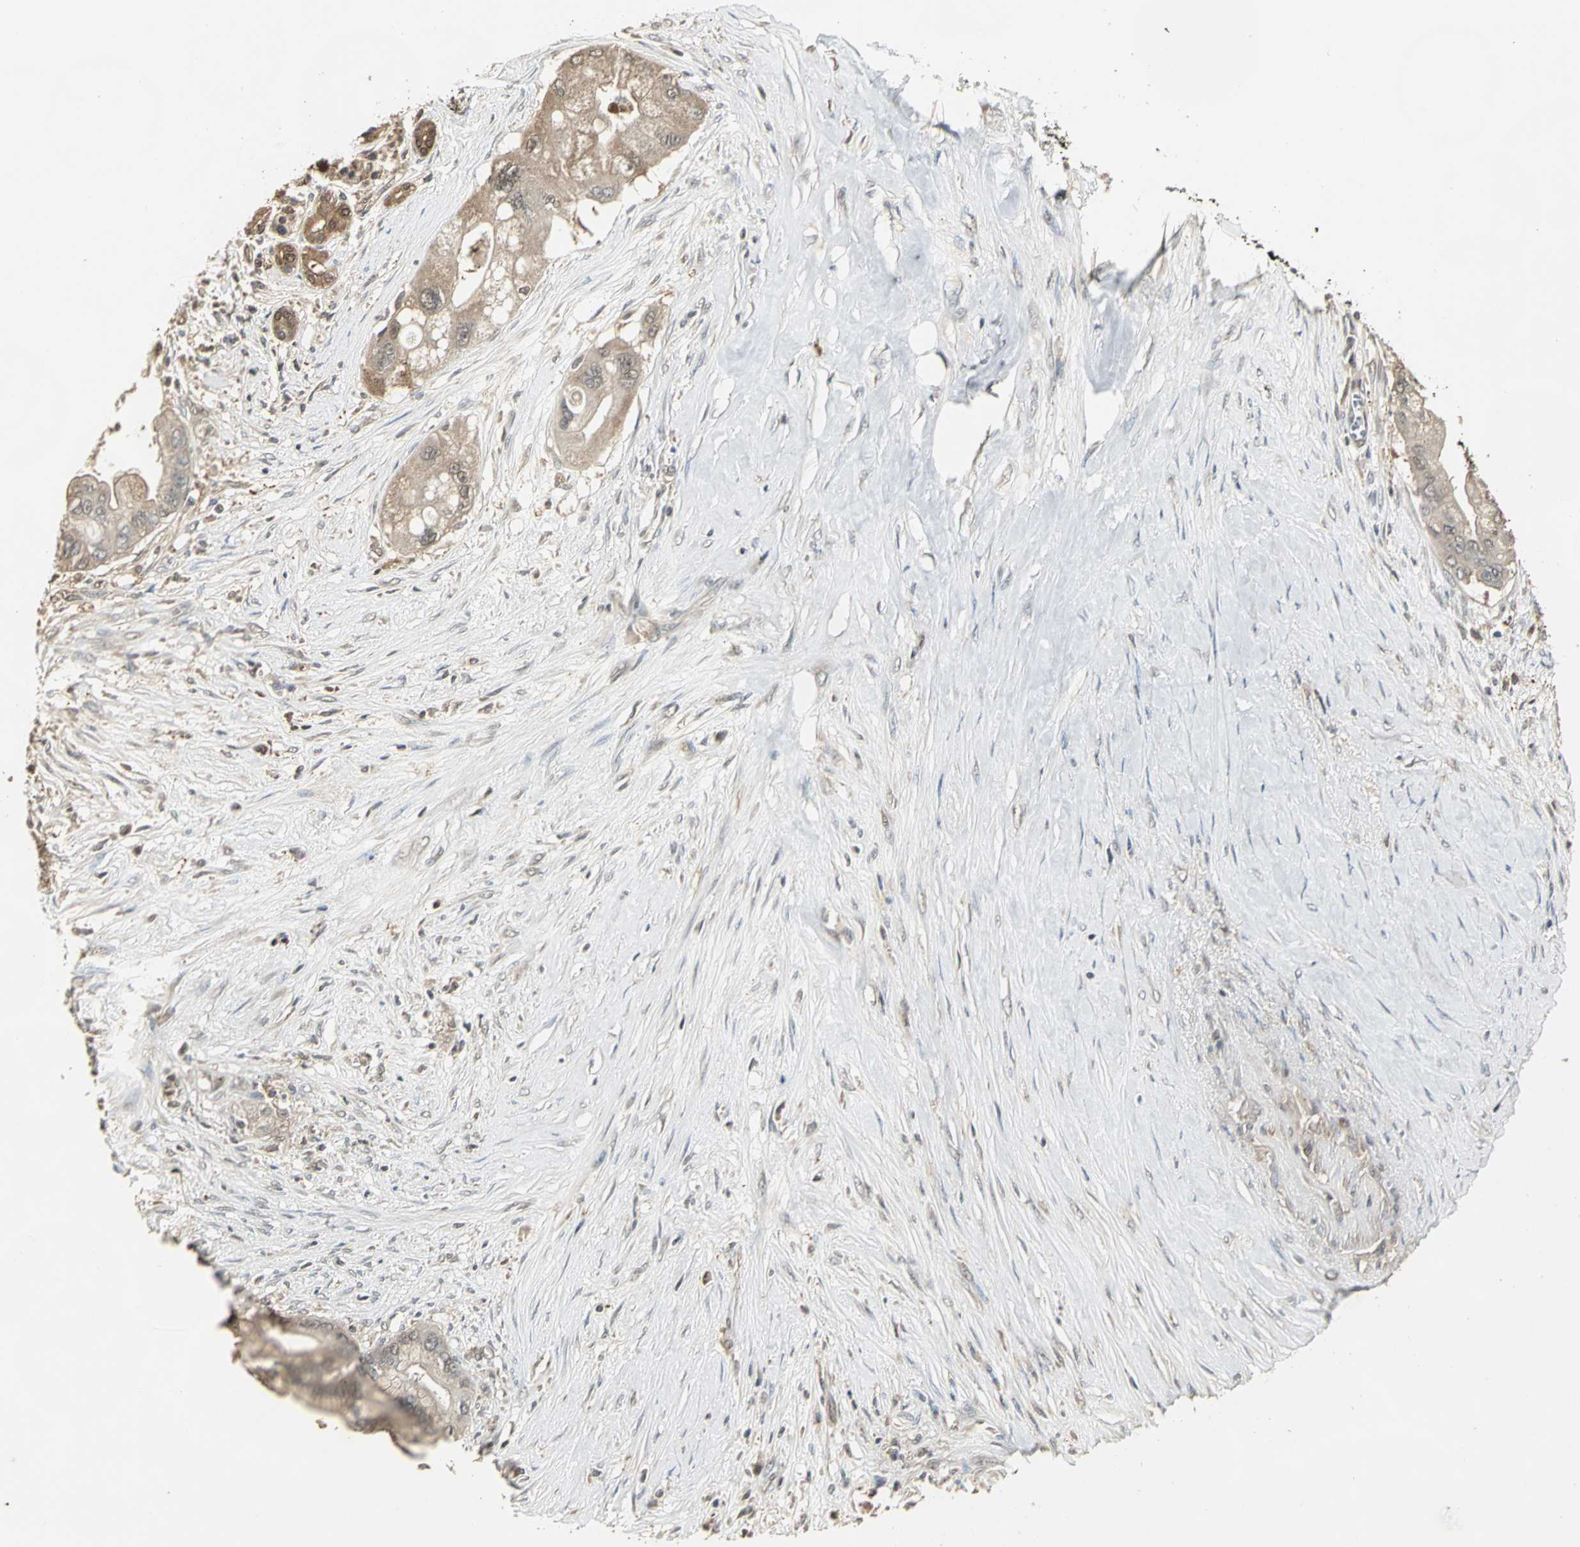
{"staining": {"intensity": "moderate", "quantity": ">75%", "location": "cytoplasmic/membranous"}, "tissue": "pancreatic cancer", "cell_type": "Tumor cells", "image_type": "cancer", "snomed": [{"axis": "morphology", "description": "Adenocarcinoma, NOS"}, {"axis": "topography", "description": "Pancreas"}], "caption": "Immunohistochemistry (IHC) (DAB) staining of human pancreatic adenocarcinoma demonstrates moderate cytoplasmic/membranous protein positivity in approximately >75% of tumor cells.", "gene": "PARK7", "patient": {"sex": "male", "age": 59}}